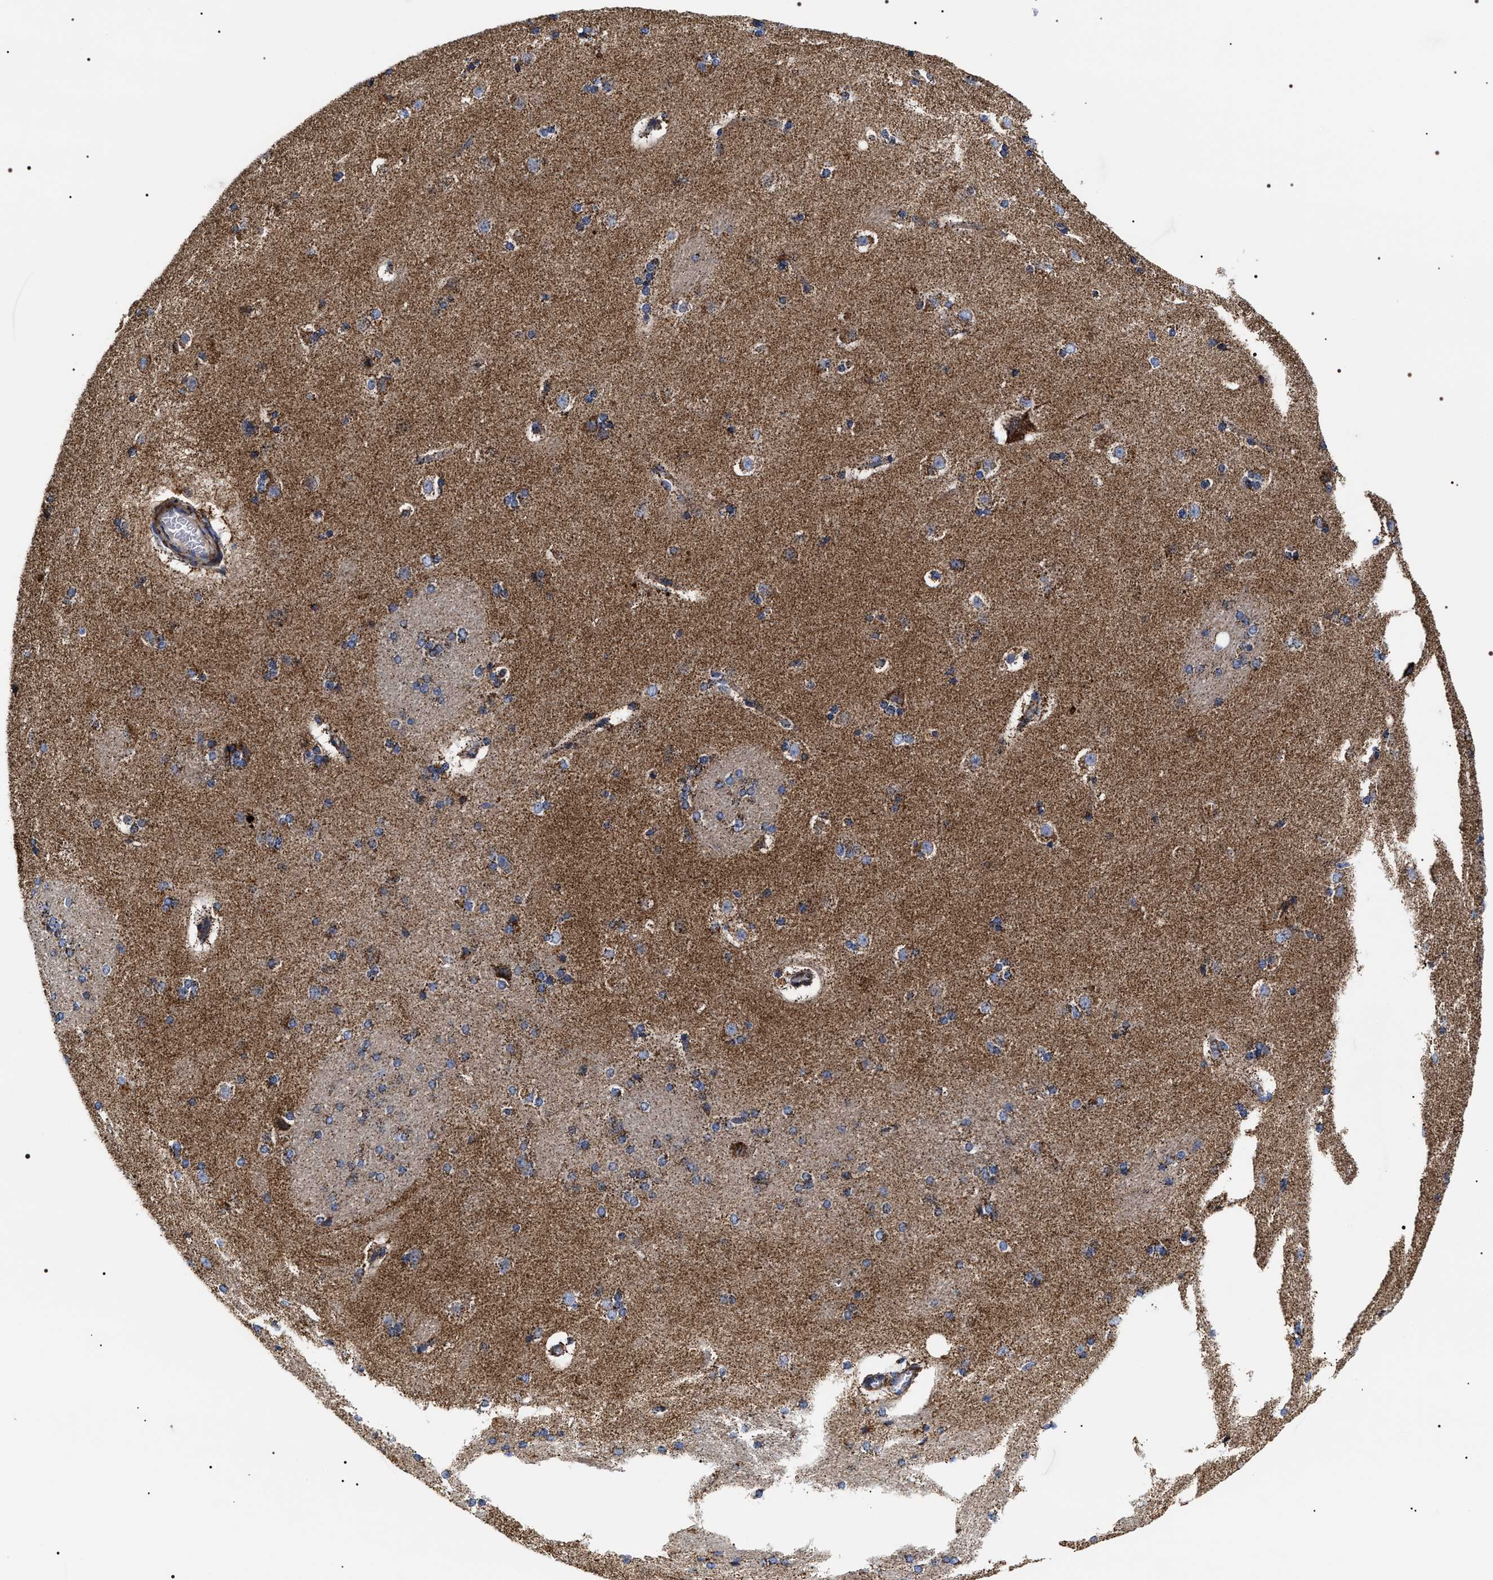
{"staining": {"intensity": "moderate", "quantity": ">75%", "location": "cytoplasmic/membranous"}, "tissue": "caudate", "cell_type": "Glial cells", "image_type": "normal", "snomed": [{"axis": "morphology", "description": "Normal tissue, NOS"}, {"axis": "topography", "description": "Lateral ventricle wall"}], "caption": "A photomicrograph of human caudate stained for a protein reveals moderate cytoplasmic/membranous brown staining in glial cells. Nuclei are stained in blue.", "gene": "COG5", "patient": {"sex": "female", "age": 19}}